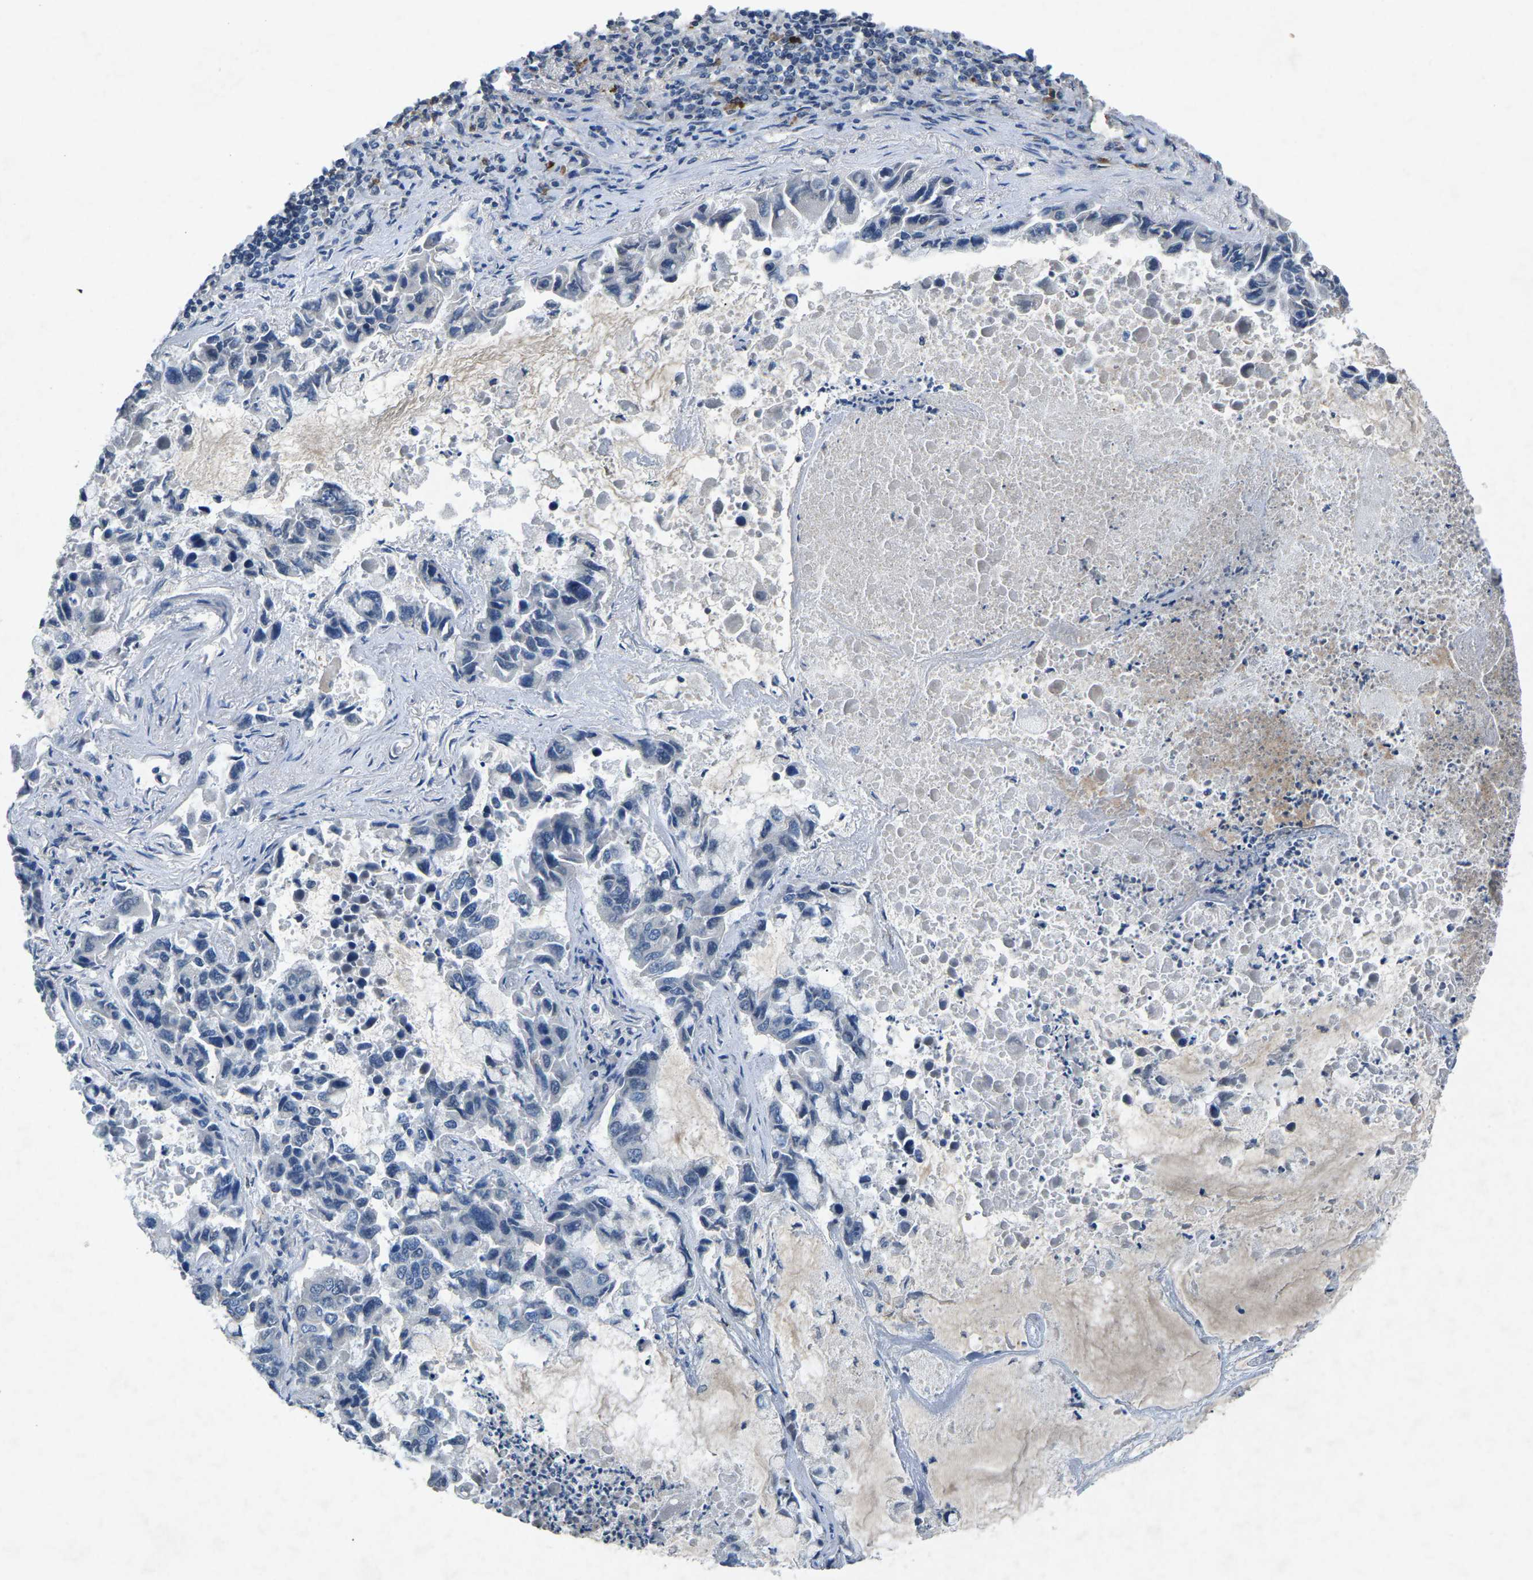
{"staining": {"intensity": "negative", "quantity": "none", "location": "none"}, "tissue": "lung cancer", "cell_type": "Tumor cells", "image_type": "cancer", "snomed": [{"axis": "morphology", "description": "Adenocarcinoma, NOS"}, {"axis": "topography", "description": "Lung"}], "caption": "Adenocarcinoma (lung) stained for a protein using immunohistochemistry (IHC) displays no expression tumor cells.", "gene": "PLG", "patient": {"sex": "male", "age": 64}}